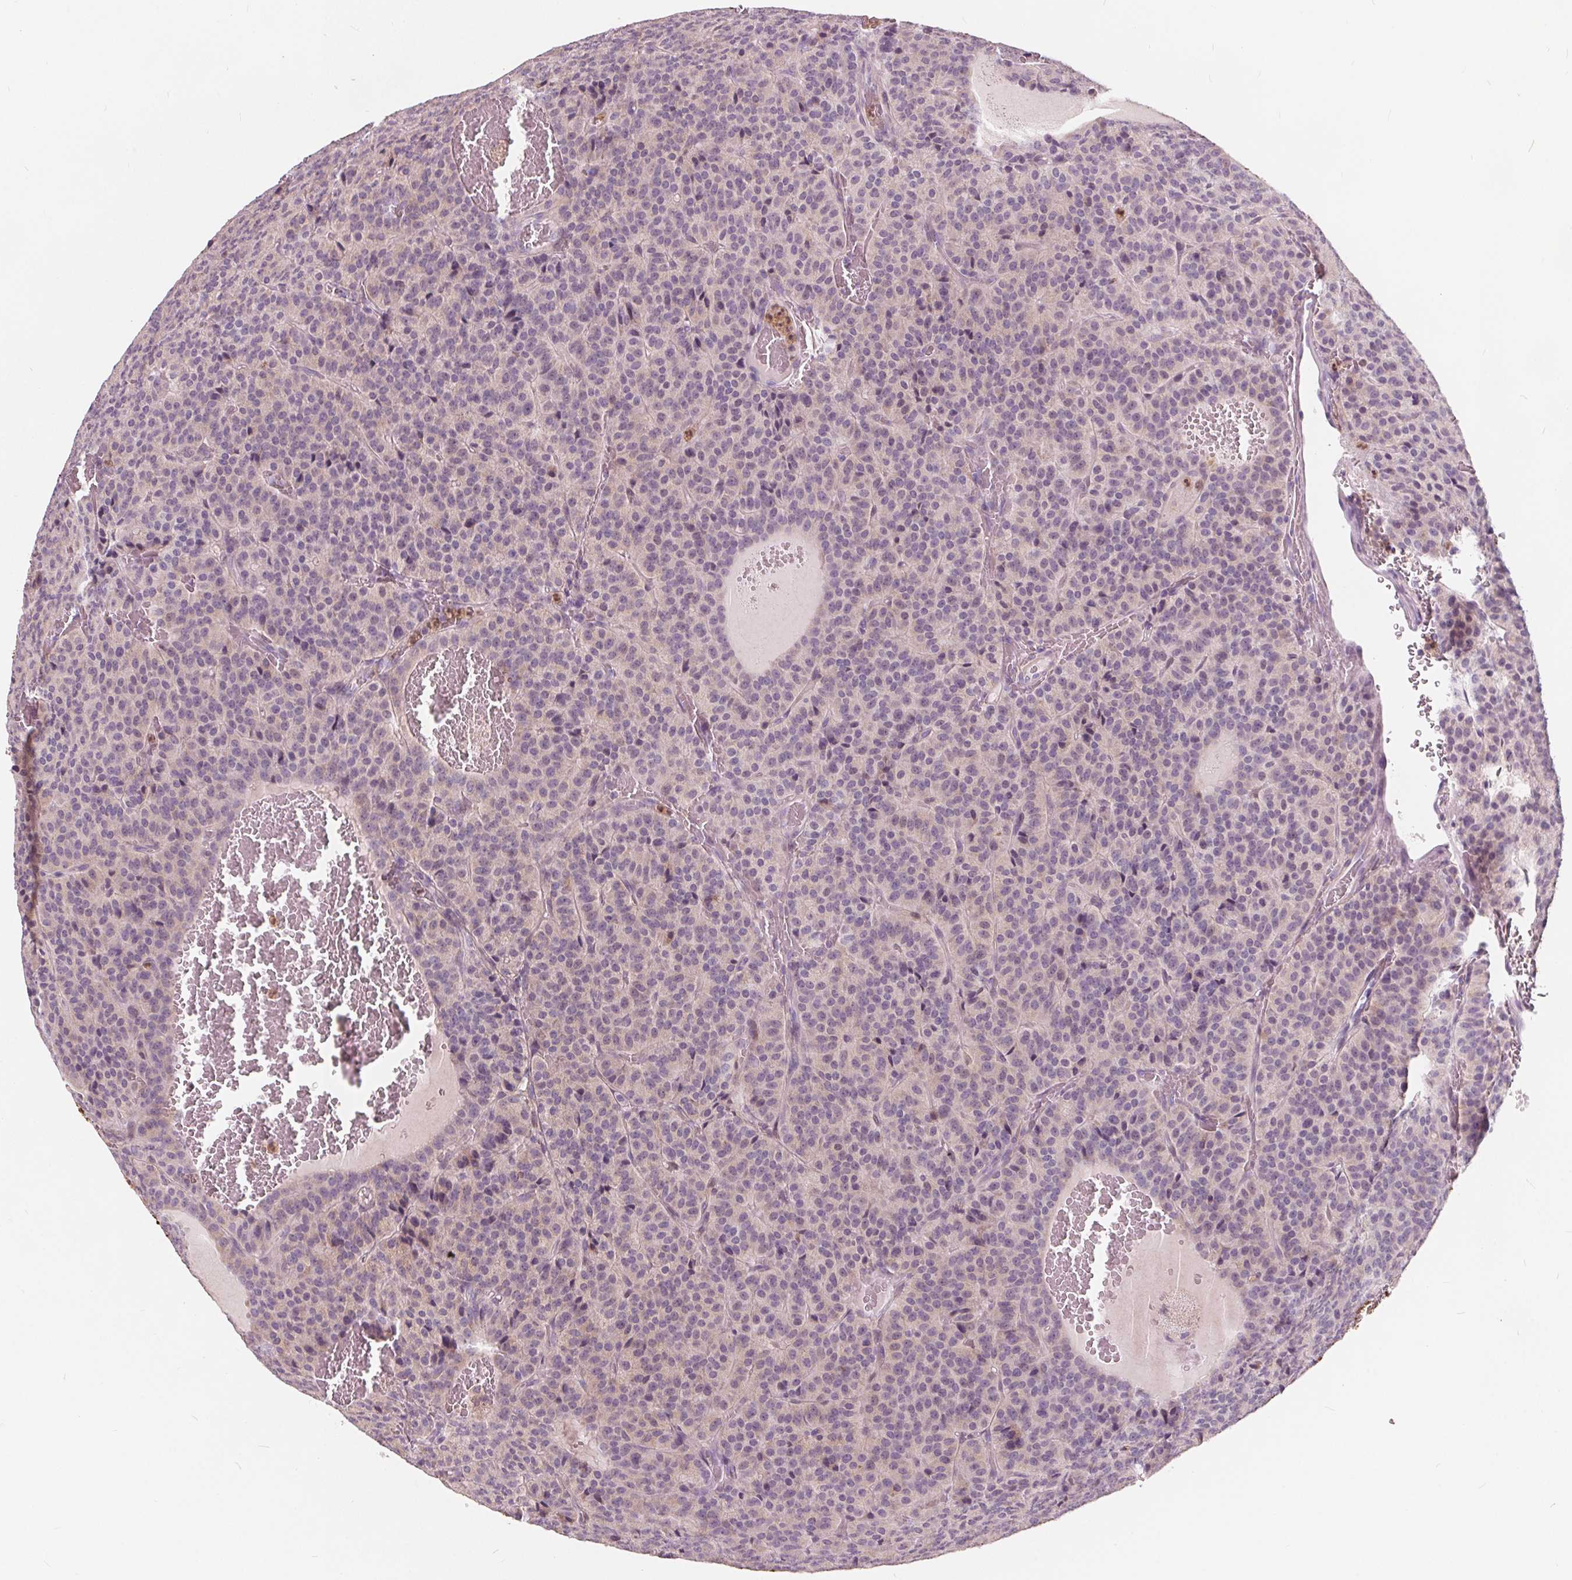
{"staining": {"intensity": "negative", "quantity": "none", "location": "none"}, "tissue": "carcinoid", "cell_type": "Tumor cells", "image_type": "cancer", "snomed": [{"axis": "morphology", "description": "Carcinoid, malignant, NOS"}, {"axis": "topography", "description": "Lung"}], "caption": "Tumor cells are negative for brown protein staining in carcinoid.", "gene": "HAAO", "patient": {"sex": "male", "age": 70}}